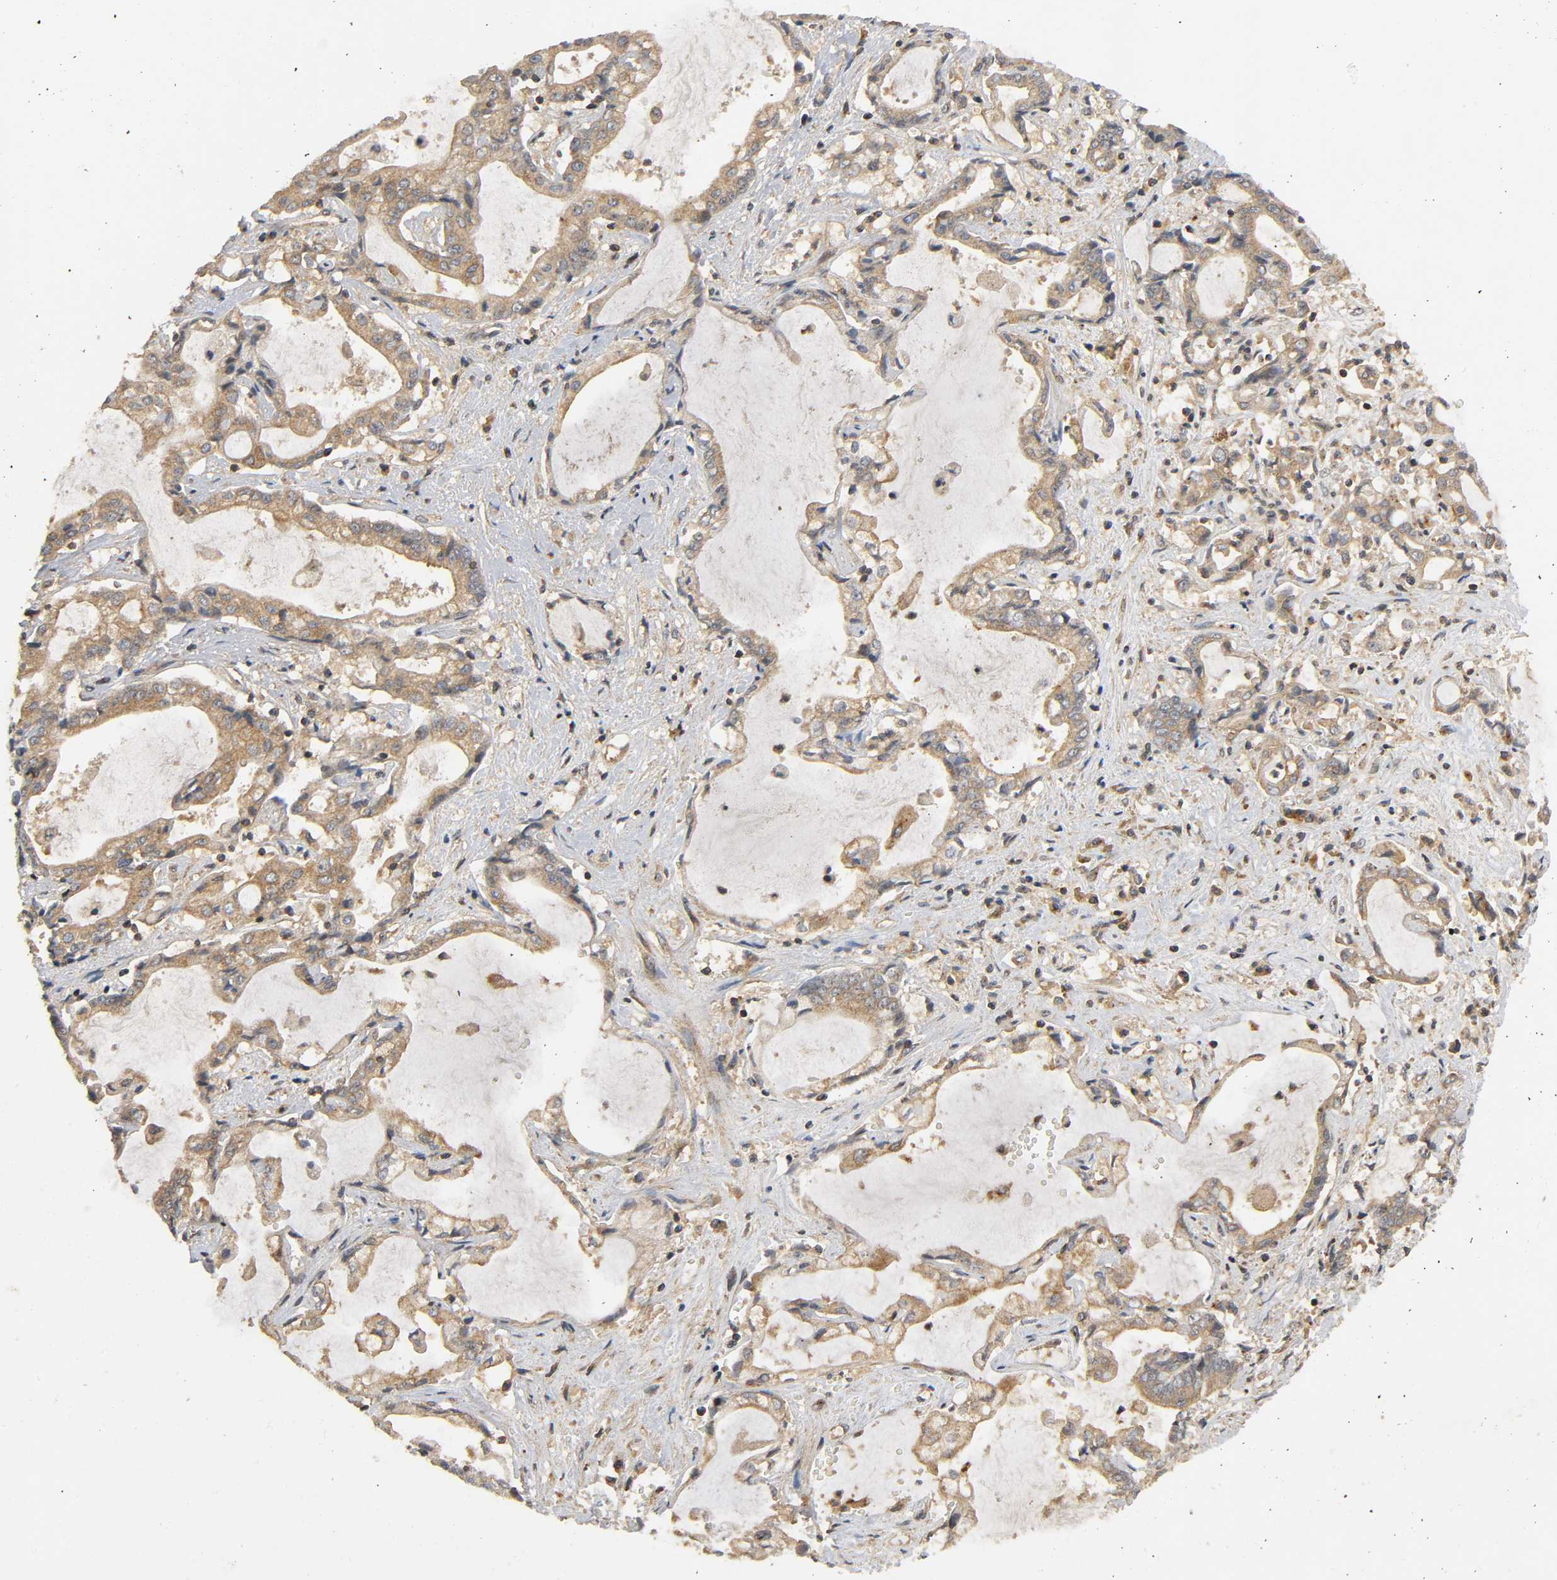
{"staining": {"intensity": "moderate", "quantity": ">75%", "location": "cytoplasmic/membranous"}, "tissue": "liver cancer", "cell_type": "Tumor cells", "image_type": "cancer", "snomed": [{"axis": "morphology", "description": "Cholangiocarcinoma"}, {"axis": "topography", "description": "Liver"}], "caption": "Liver cholangiocarcinoma stained with IHC reveals moderate cytoplasmic/membranous positivity in approximately >75% of tumor cells.", "gene": "IKBKB", "patient": {"sex": "male", "age": 57}}